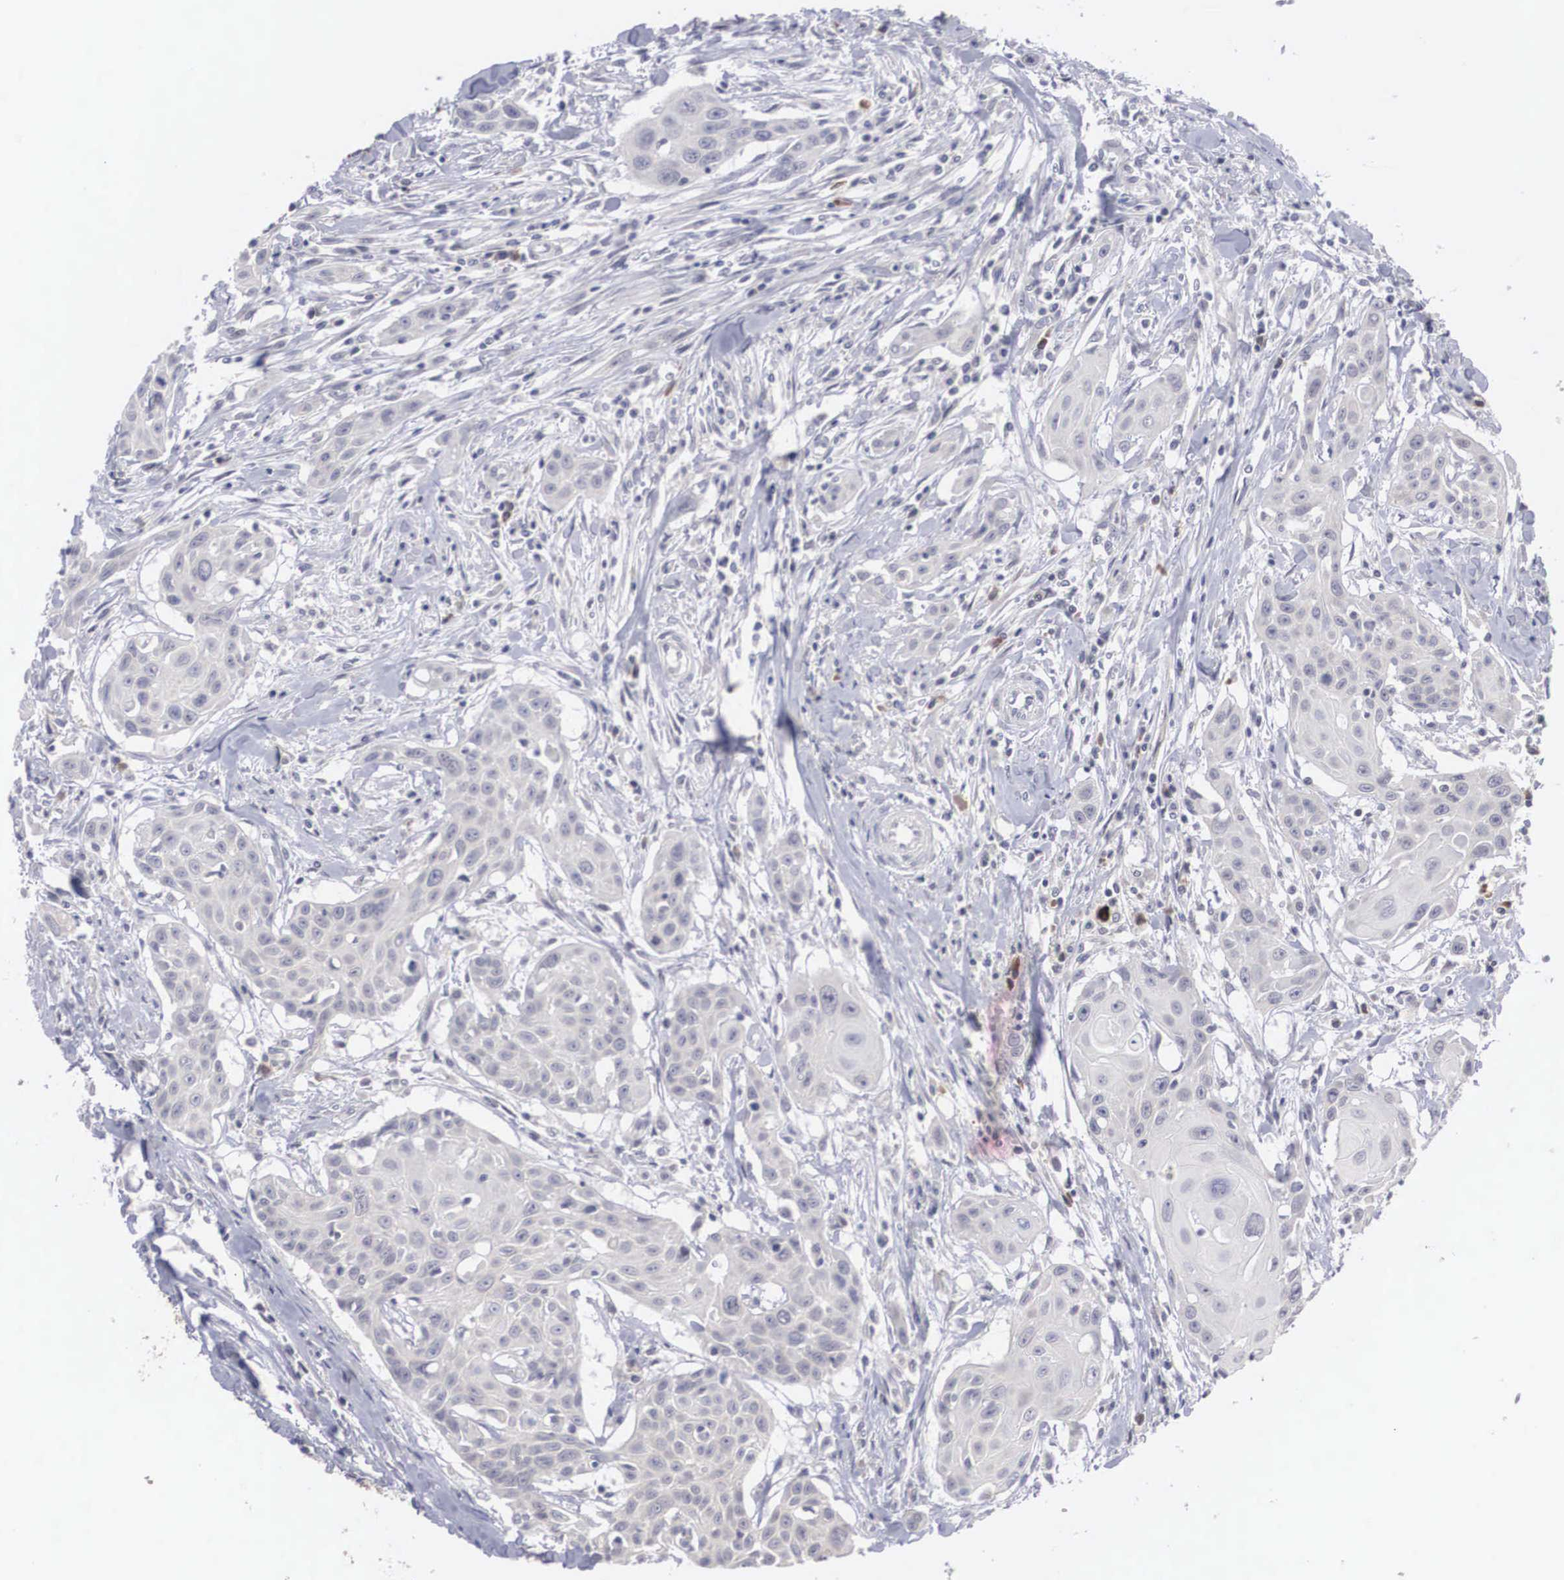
{"staining": {"intensity": "negative", "quantity": "none", "location": "none"}, "tissue": "head and neck cancer", "cell_type": "Tumor cells", "image_type": "cancer", "snomed": [{"axis": "morphology", "description": "Squamous cell carcinoma, NOS"}, {"axis": "morphology", "description": "Squamous cell carcinoma, metastatic, NOS"}, {"axis": "topography", "description": "Lymph node"}, {"axis": "topography", "description": "Salivary gland"}, {"axis": "topography", "description": "Head-Neck"}], "caption": "This histopathology image is of head and neck cancer (metastatic squamous cell carcinoma) stained with immunohistochemistry (IHC) to label a protein in brown with the nuclei are counter-stained blue. There is no positivity in tumor cells.", "gene": "WDR89", "patient": {"sex": "female", "age": 74}}